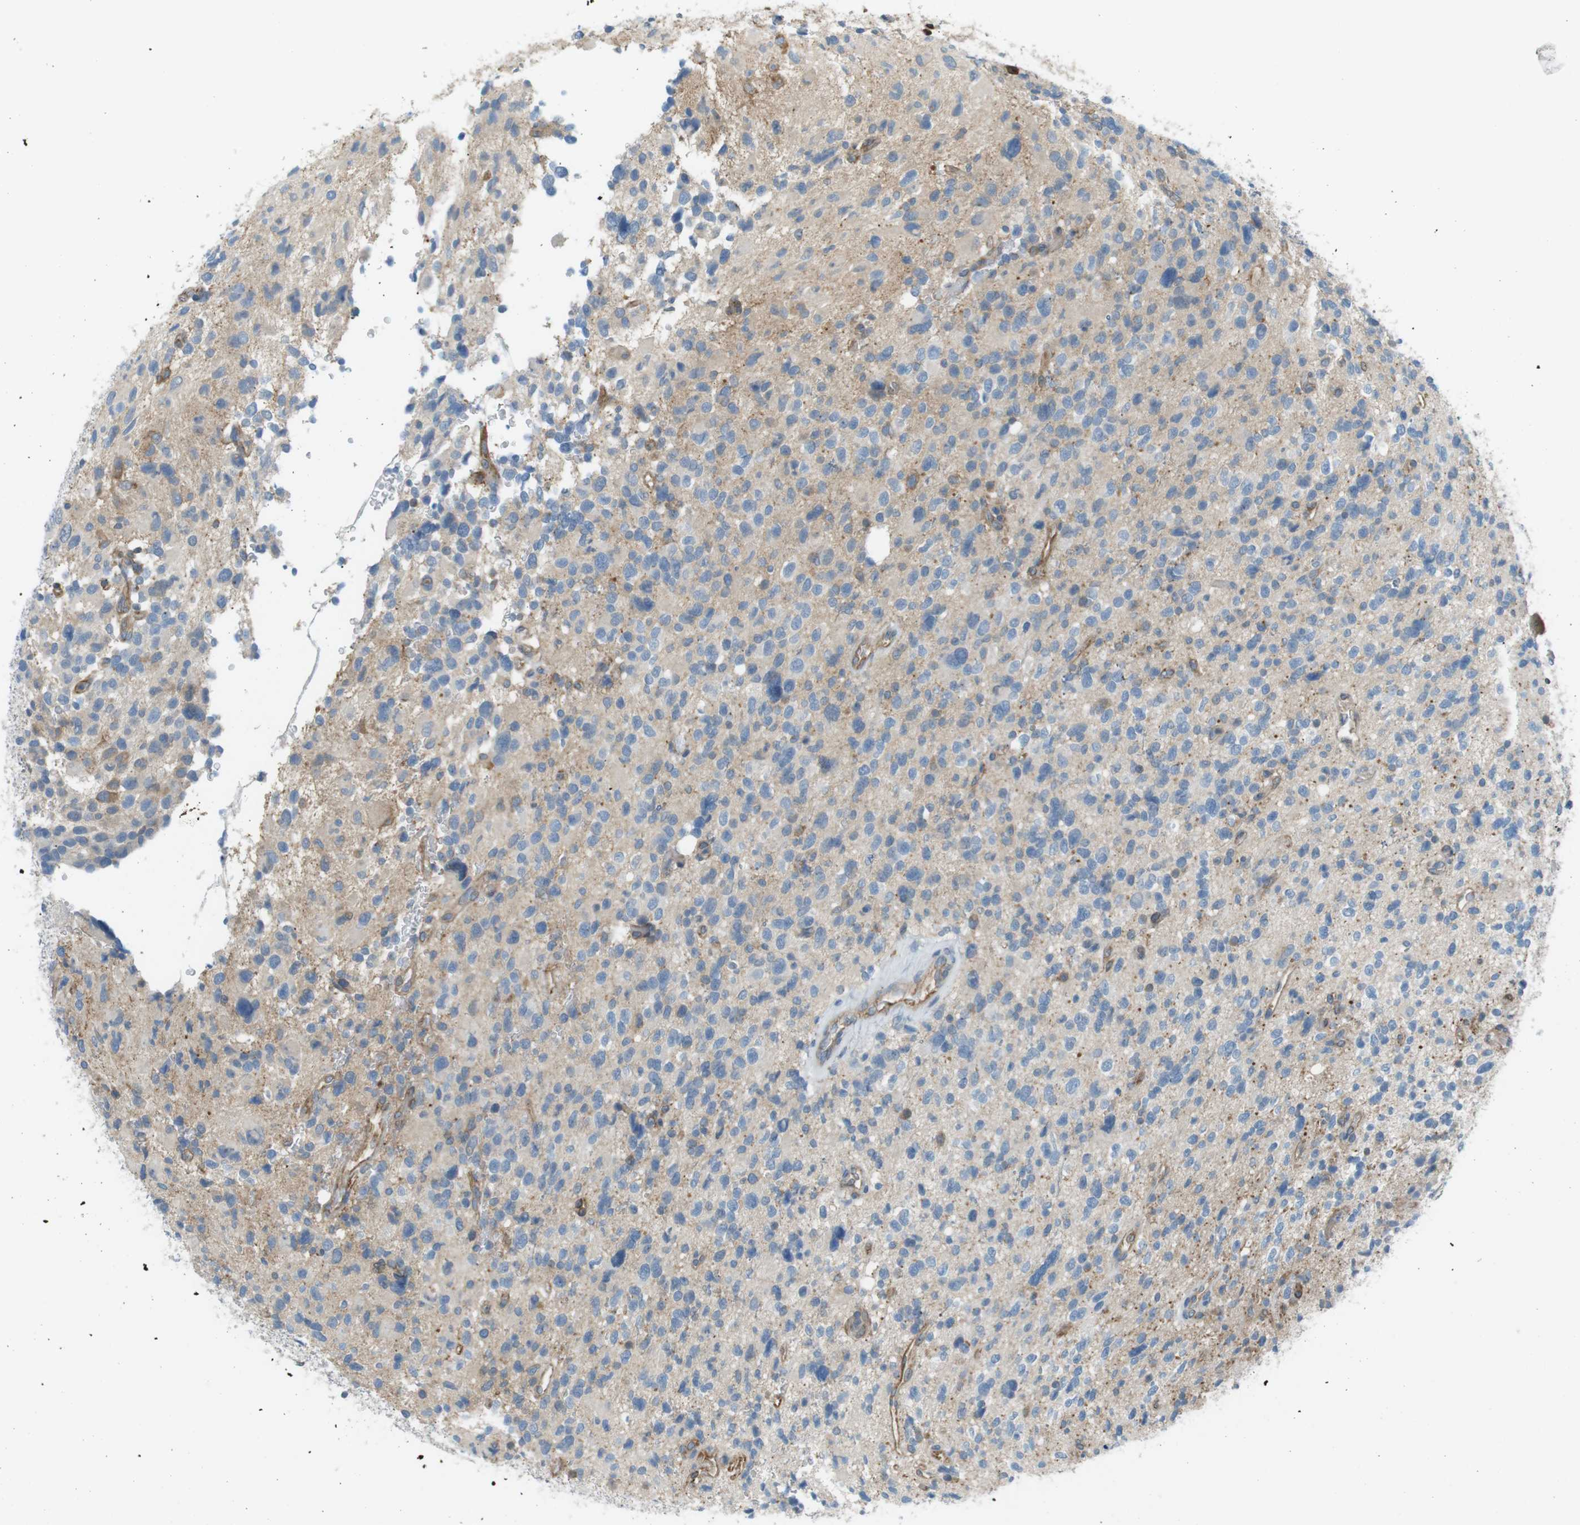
{"staining": {"intensity": "moderate", "quantity": "<25%", "location": "cytoplasmic/membranous"}, "tissue": "glioma", "cell_type": "Tumor cells", "image_type": "cancer", "snomed": [{"axis": "morphology", "description": "Glioma, malignant, High grade"}, {"axis": "topography", "description": "Brain"}], "caption": "A histopathology image showing moderate cytoplasmic/membranous positivity in about <25% of tumor cells in high-grade glioma (malignant), as visualized by brown immunohistochemical staining.", "gene": "PEPD", "patient": {"sex": "male", "age": 48}}